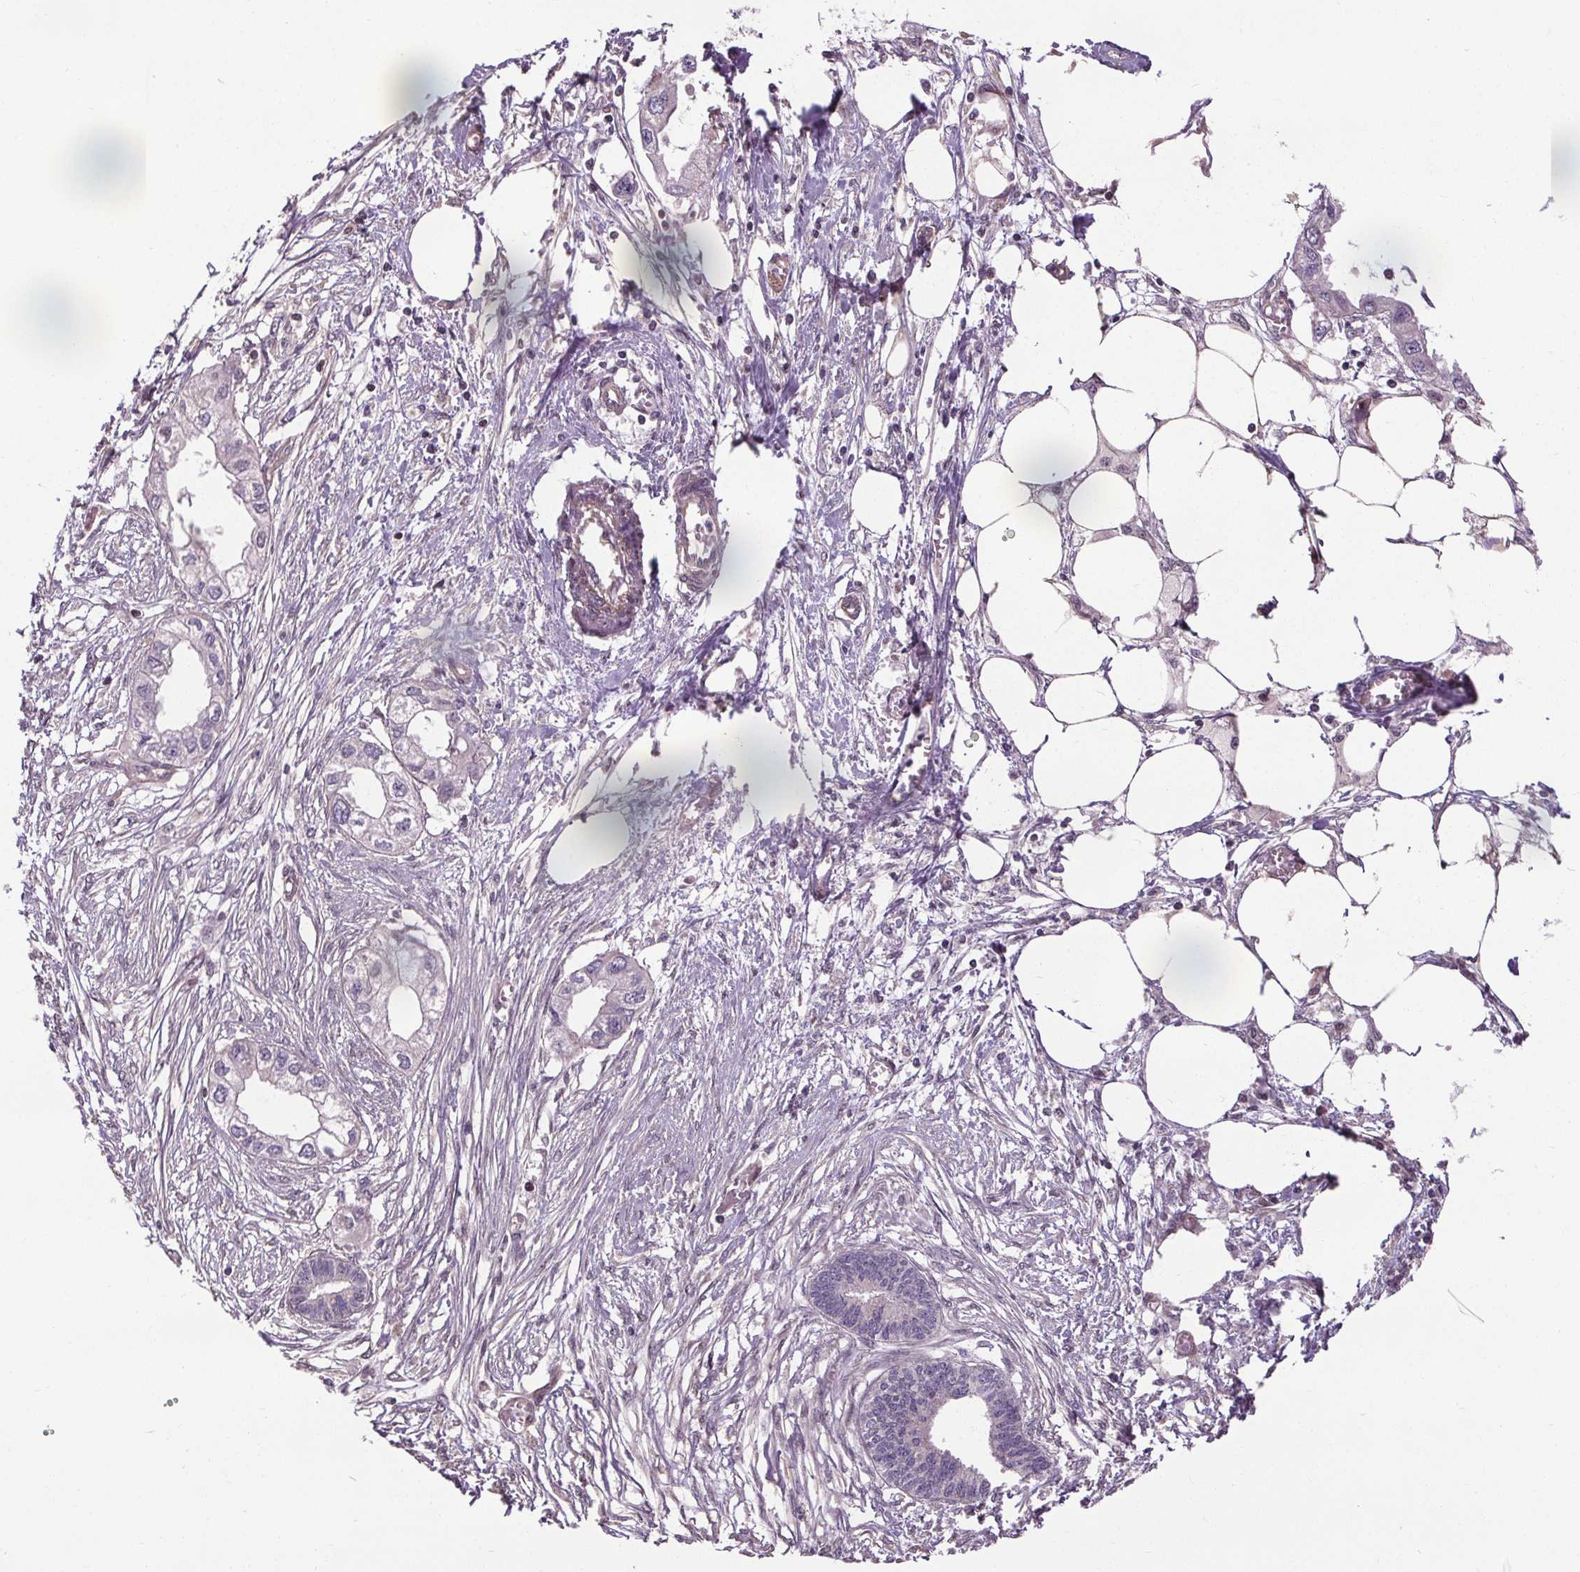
{"staining": {"intensity": "negative", "quantity": "none", "location": "none"}, "tissue": "endometrial cancer", "cell_type": "Tumor cells", "image_type": "cancer", "snomed": [{"axis": "morphology", "description": "Adenocarcinoma, NOS"}, {"axis": "morphology", "description": "Adenocarcinoma, metastatic, NOS"}, {"axis": "topography", "description": "Adipose tissue"}, {"axis": "topography", "description": "Endometrium"}], "caption": "A high-resolution histopathology image shows immunohistochemistry staining of endometrial adenocarcinoma, which shows no significant staining in tumor cells.", "gene": "ZNF548", "patient": {"sex": "female", "age": 67}}